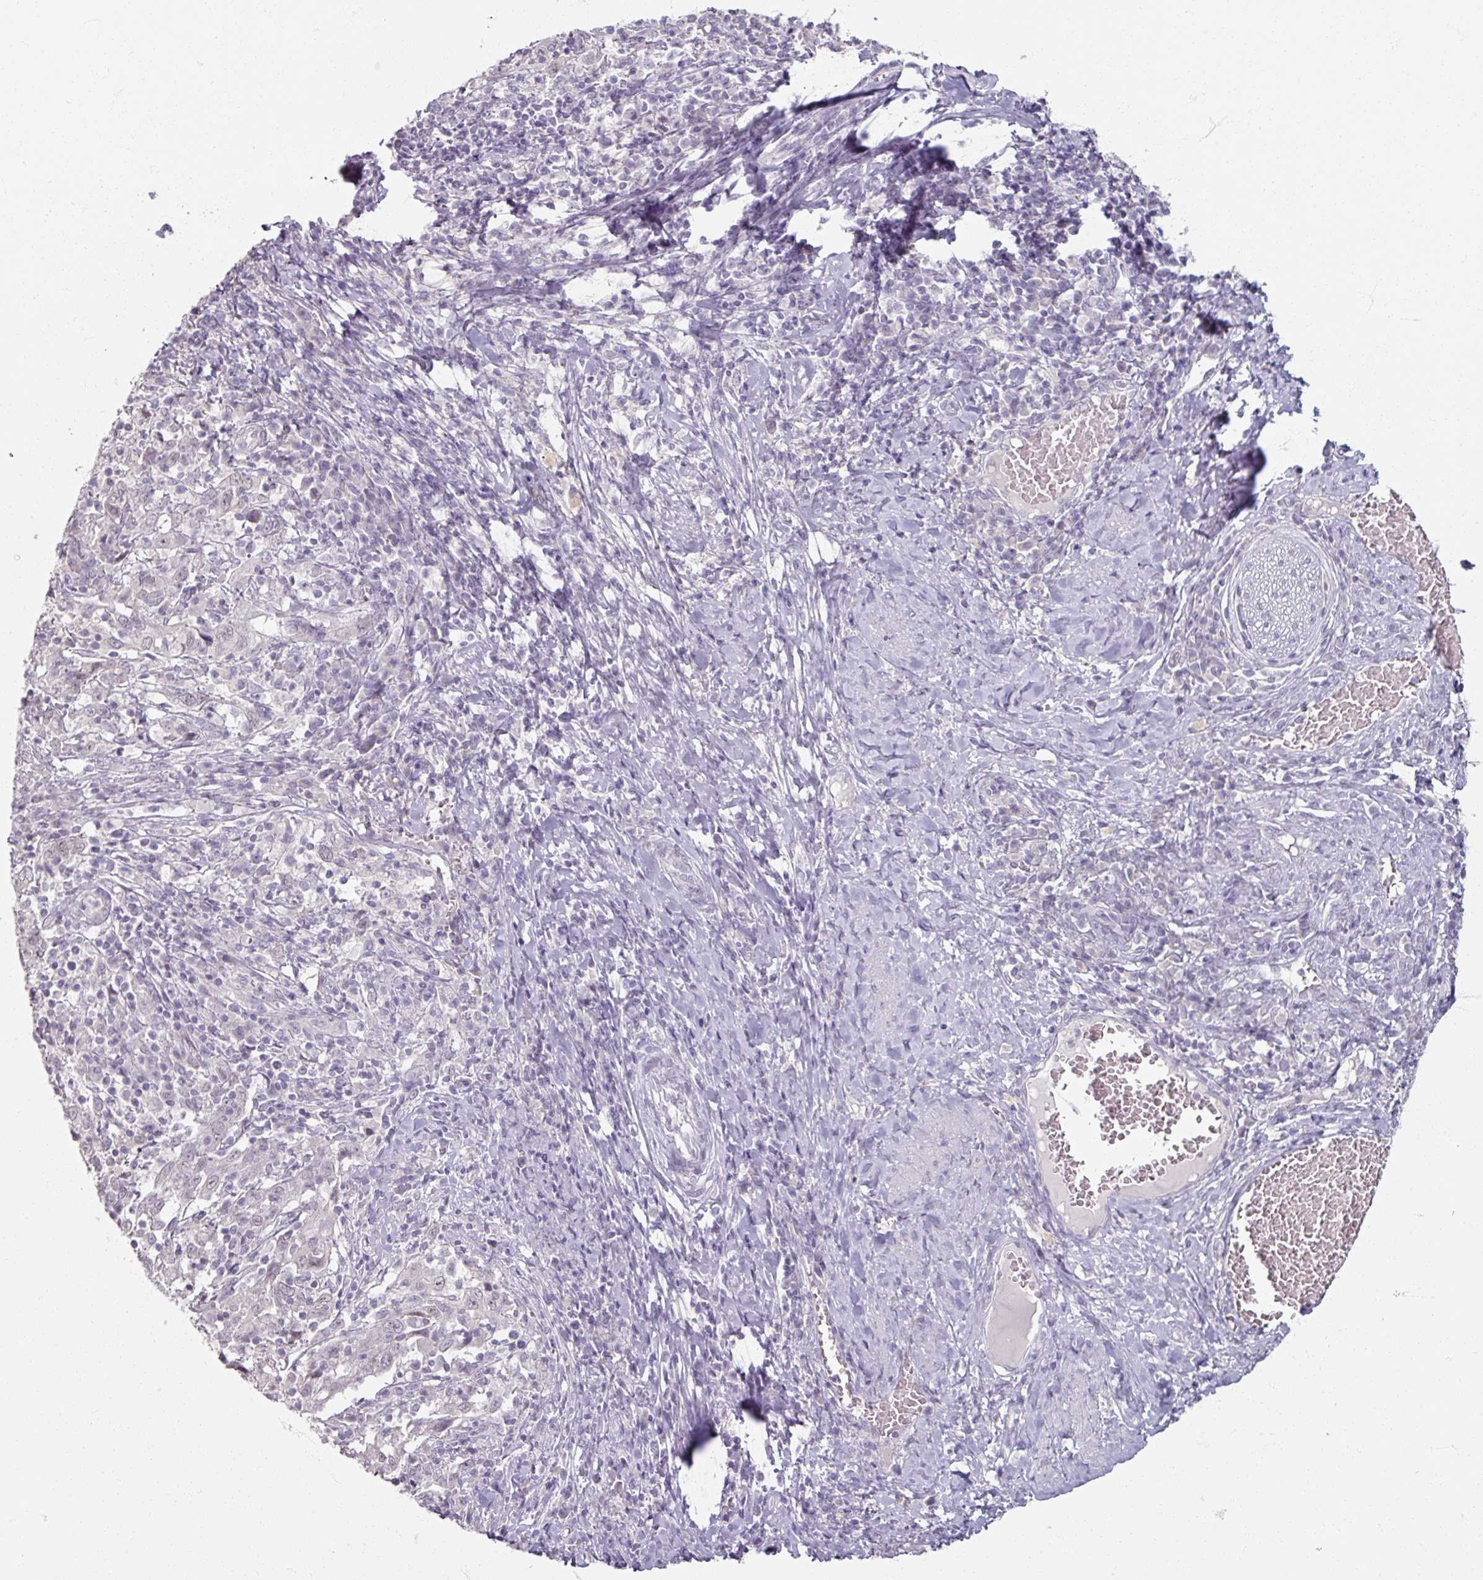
{"staining": {"intensity": "negative", "quantity": "none", "location": "none"}, "tissue": "cervical cancer", "cell_type": "Tumor cells", "image_type": "cancer", "snomed": [{"axis": "morphology", "description": "Squamous cell carcinoma, NOS"}, {"axis": "topography", "description": "Cervix"}], "caption": "Immunohistochemistry (IHC) of human cervical squamous cell carcinoma demonstrates no positivity in tumor cells.", "gene": "SOX11", "patient": {"sex": "female", "age": 46}}